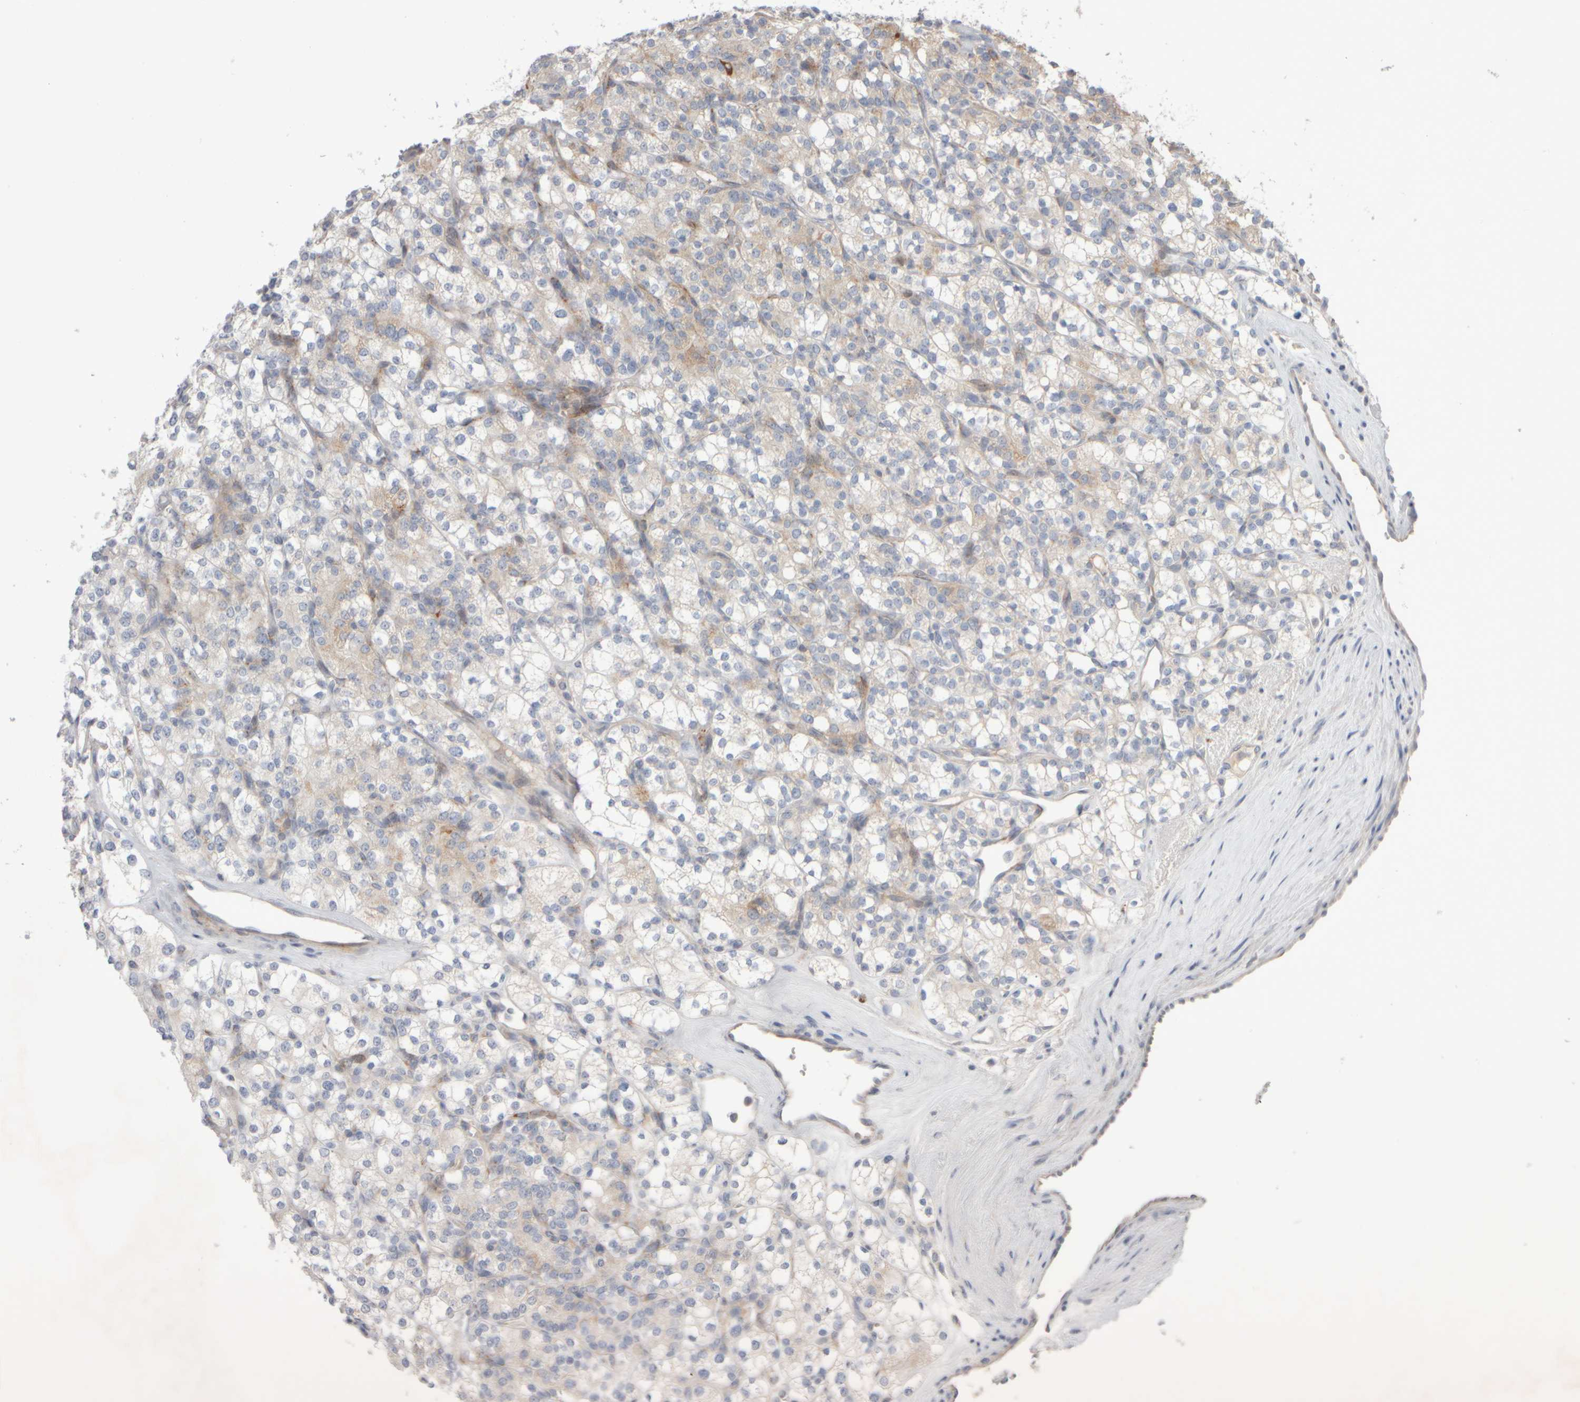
{"staining": {"intensity": "weak", "quantity": "<25%", "location": "cytoplasmic/membranous"}, "tissue": "renal cancer", "cell_type": "Tumor cells", "image_type": "cancer", "snomed": [{"axis": "morphology", "description": "Adenocarcinoma, NOS"}, {"axis": "topography", "description": "Kidney"}], "caption": "Protein analysis of adenocarcinoma (renal) demonstrates no significant staining in tumor cells. (DAB immunohistochemistry (IHC), high magnification).", "gene": "CHADL", "patient": {"sex": "male", "age": 77}}